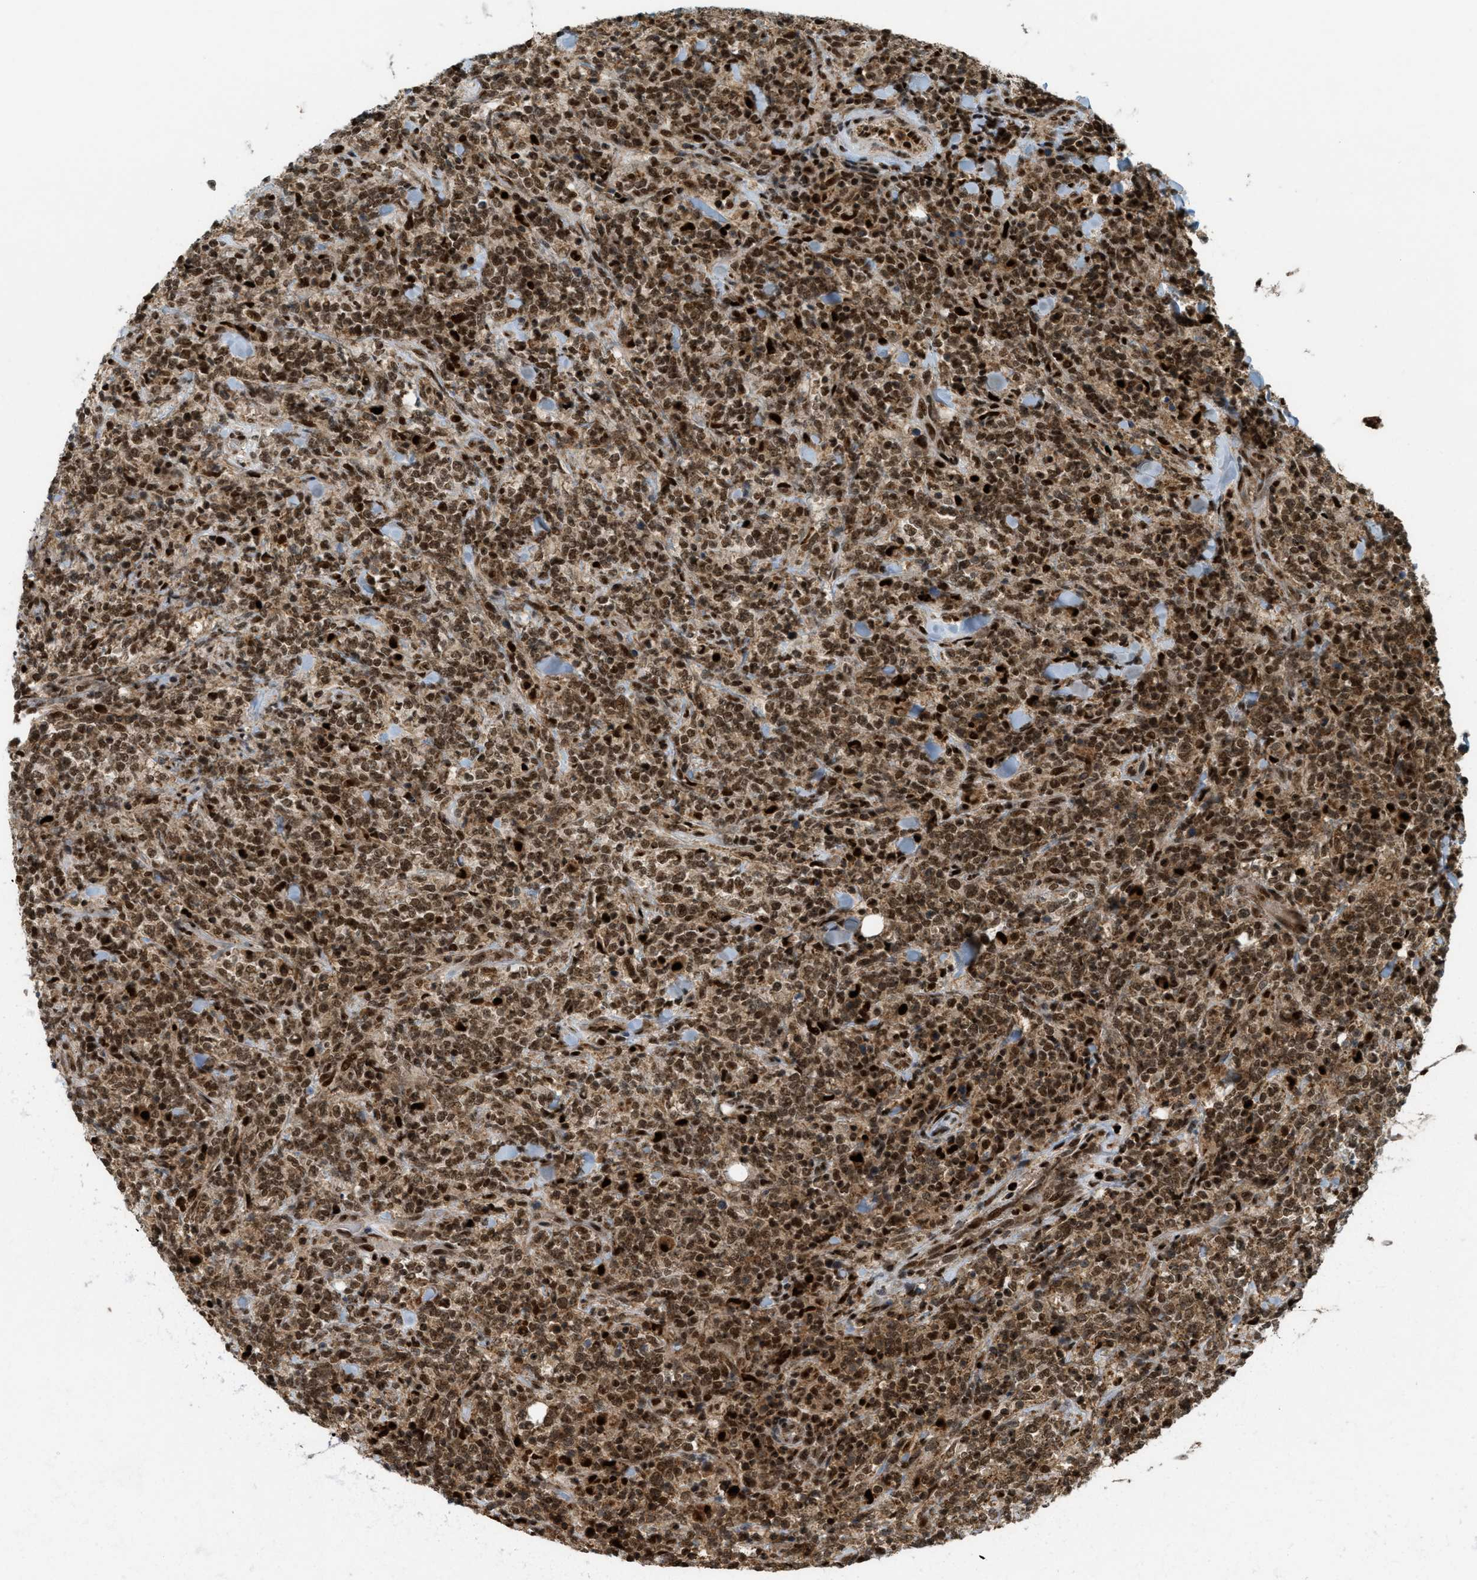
{"staining": {"intensity": "strong", "quantity": ">75%", "location": "cytoplasmic/membranous,nuclear"}, "tissue": "lymphoma", "cell_type": "Tumor cells", "image_type": "cancer", "snomed": [{"axis": "morphology", "description": "Malignant lymphoma, non-Hodgkin's type, High grade"}, {"axis": "topography", "description": "Soft tissue"}], "caption": "A photomicrograph of malignant lymphoma, non-Hodgkin's type (high-grade) stained for a protein exhibits strong cytoplasmic/membranous and nuclear brown staining in tumor cells.", "gene": "TLK1", "patient": {"sex": "male", "age": 18}}